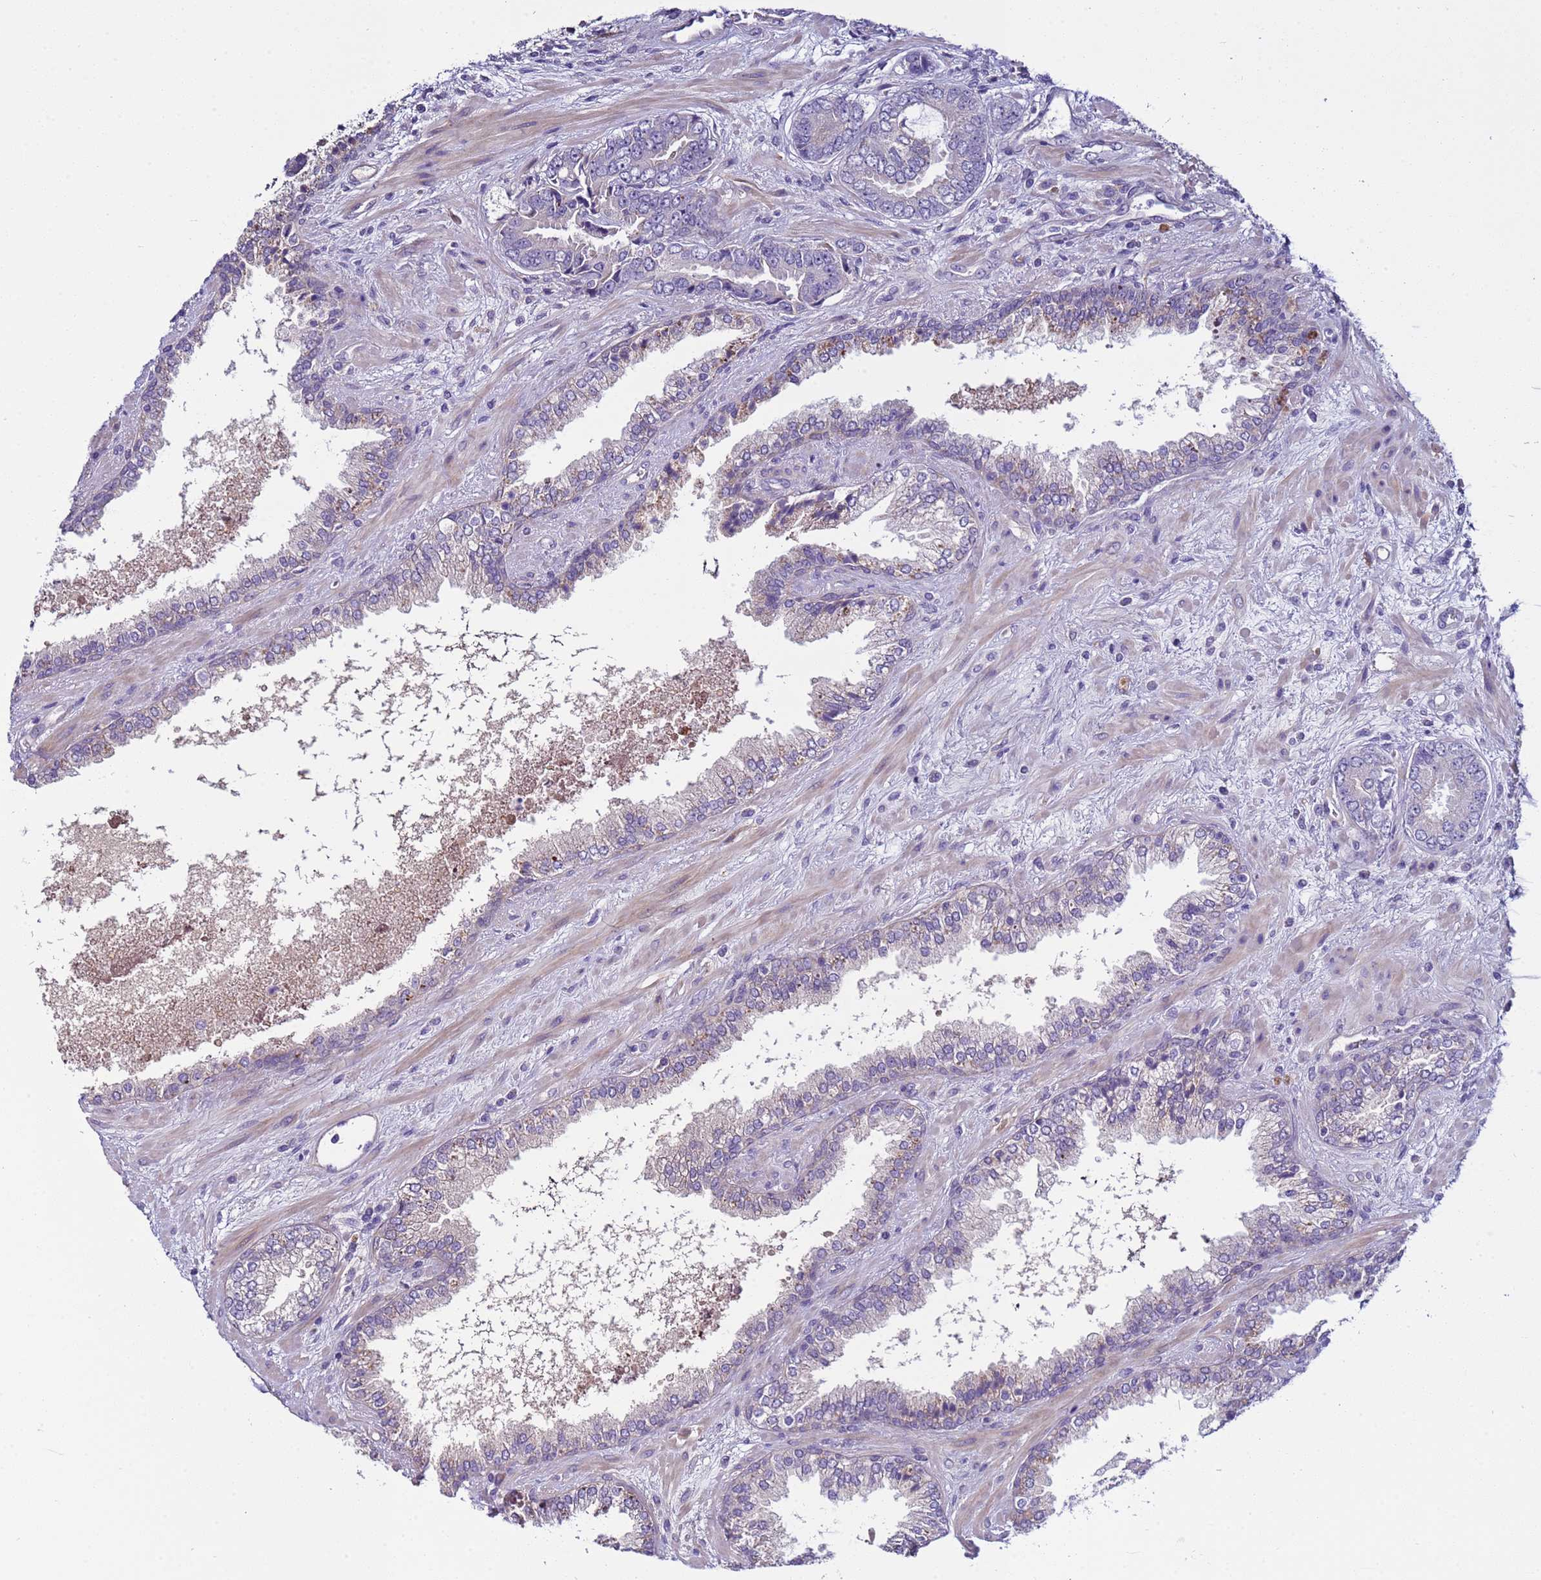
{"staining": {"intensity": "negative", "quantity": "none", "location": "none"}, "tissue": "prostate cancer", "cell_type": "Tumor cells", "image_type": "cancer", "snomed": [{"axis": "morphology", "description": "Adenocarcinoma, High grade"}, {"axis": "topography", "description": "Prostate"}], "caption": "DAB immunohistochemical staining of human prostate cancer reveals no significant staining in tumor cells. (DAB immunohistochemistry, high magnification).", "gene": "TRIM51", "patient": {"sex": "male", "age": 71}}